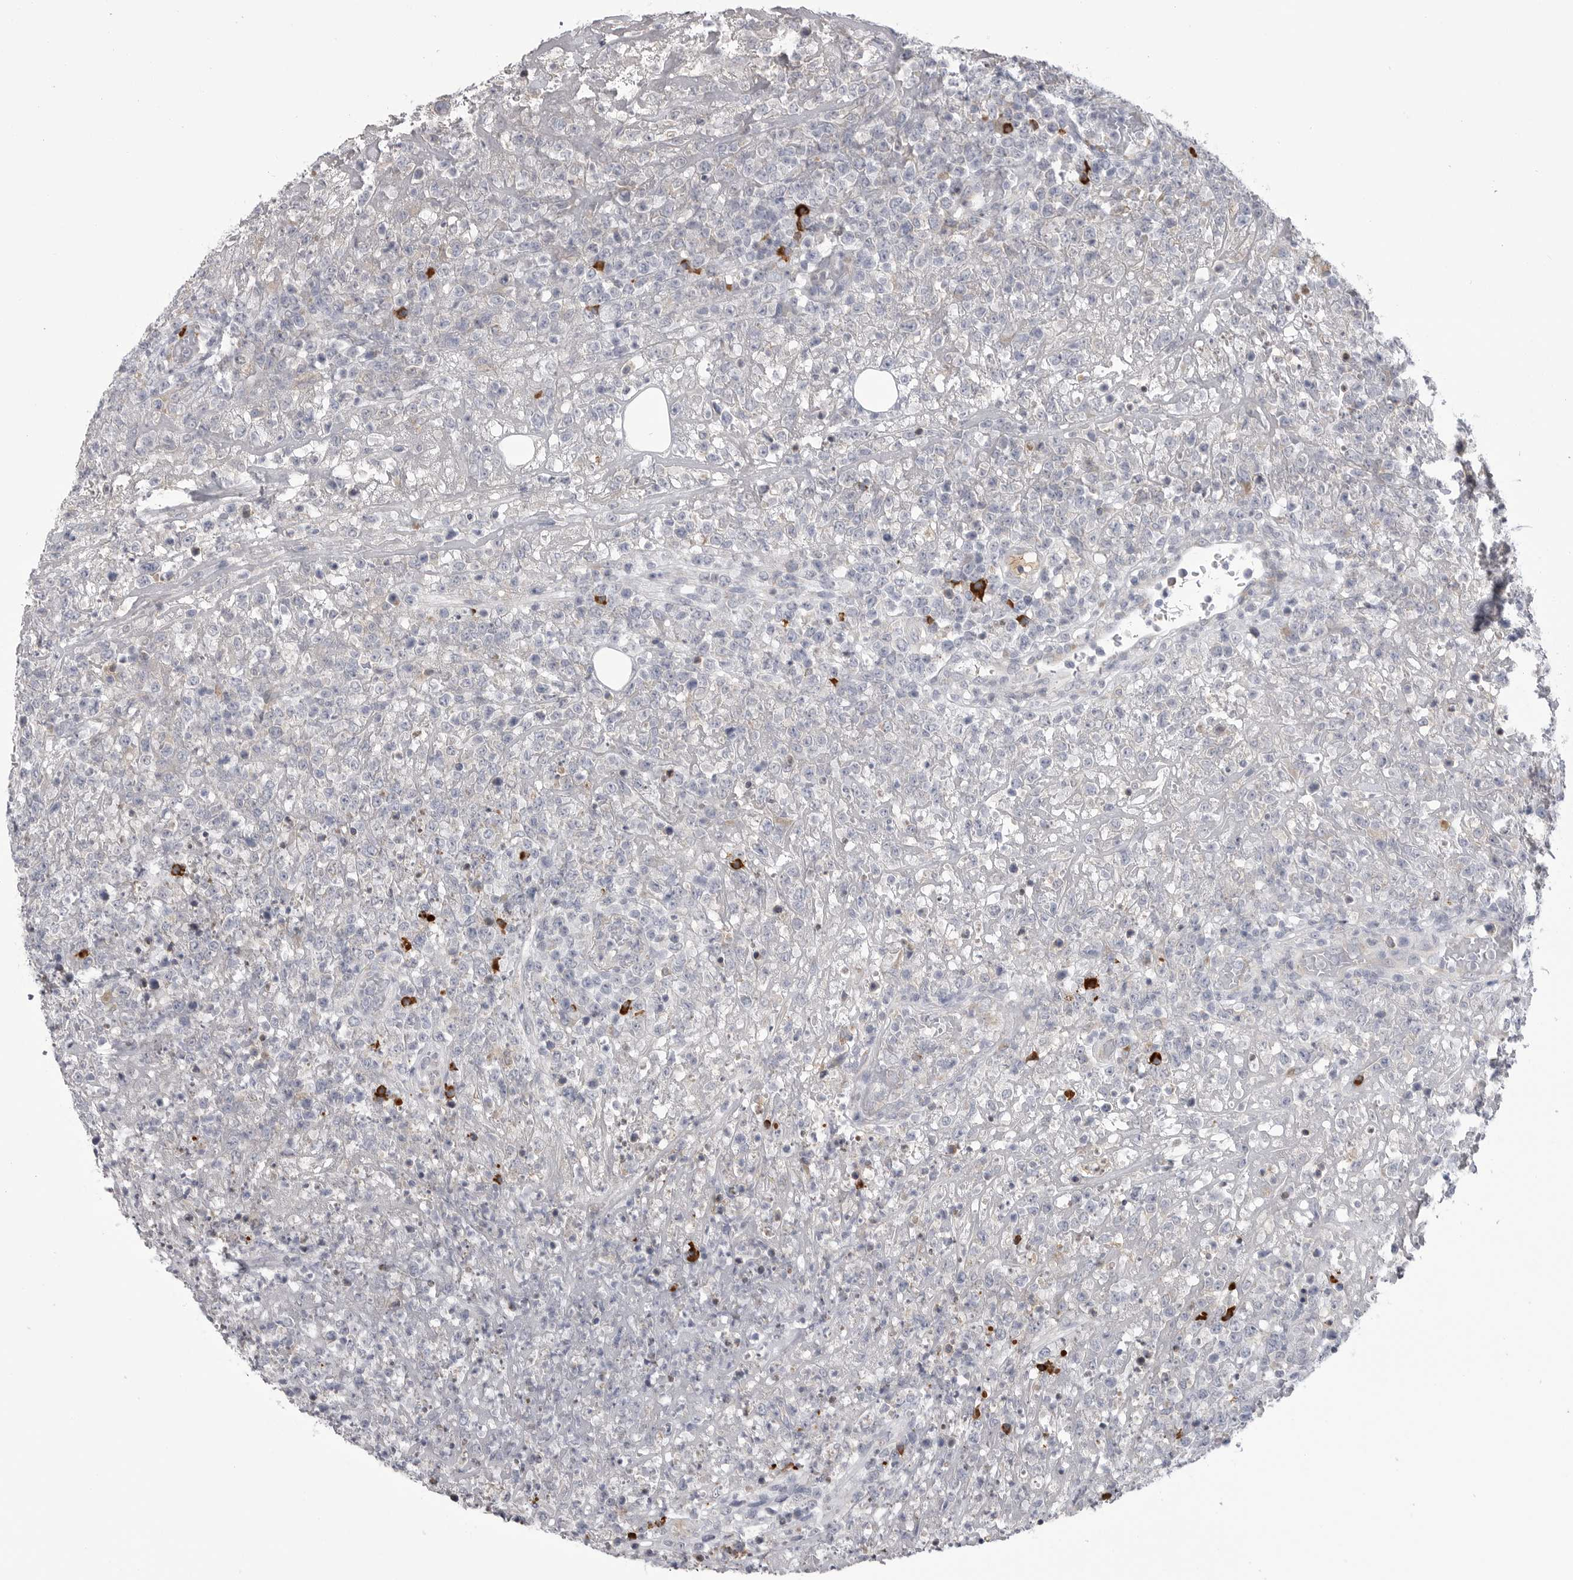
{"staining": {"intensity": "negative", "quantity": "none", "location": "none"}, "tissue": "lymphoma", "cell_type": "Tumor cells", "image_type": "cancer", "snomed": [{"axis": "morphology", "description": "Malignant lymphoma, non-Hodgkin's type, High grade"}, {"axis": "topography", "description": "Colon"}], "caption": "The immunohistochemistry (IHC) photomicrograph has no significant staining in tumor cells of high-grade malignant lymphoma, non-Hodgkin's type tissue.", "gene": "FKBP2", "patient": {"sex": "female", "age": 53}}